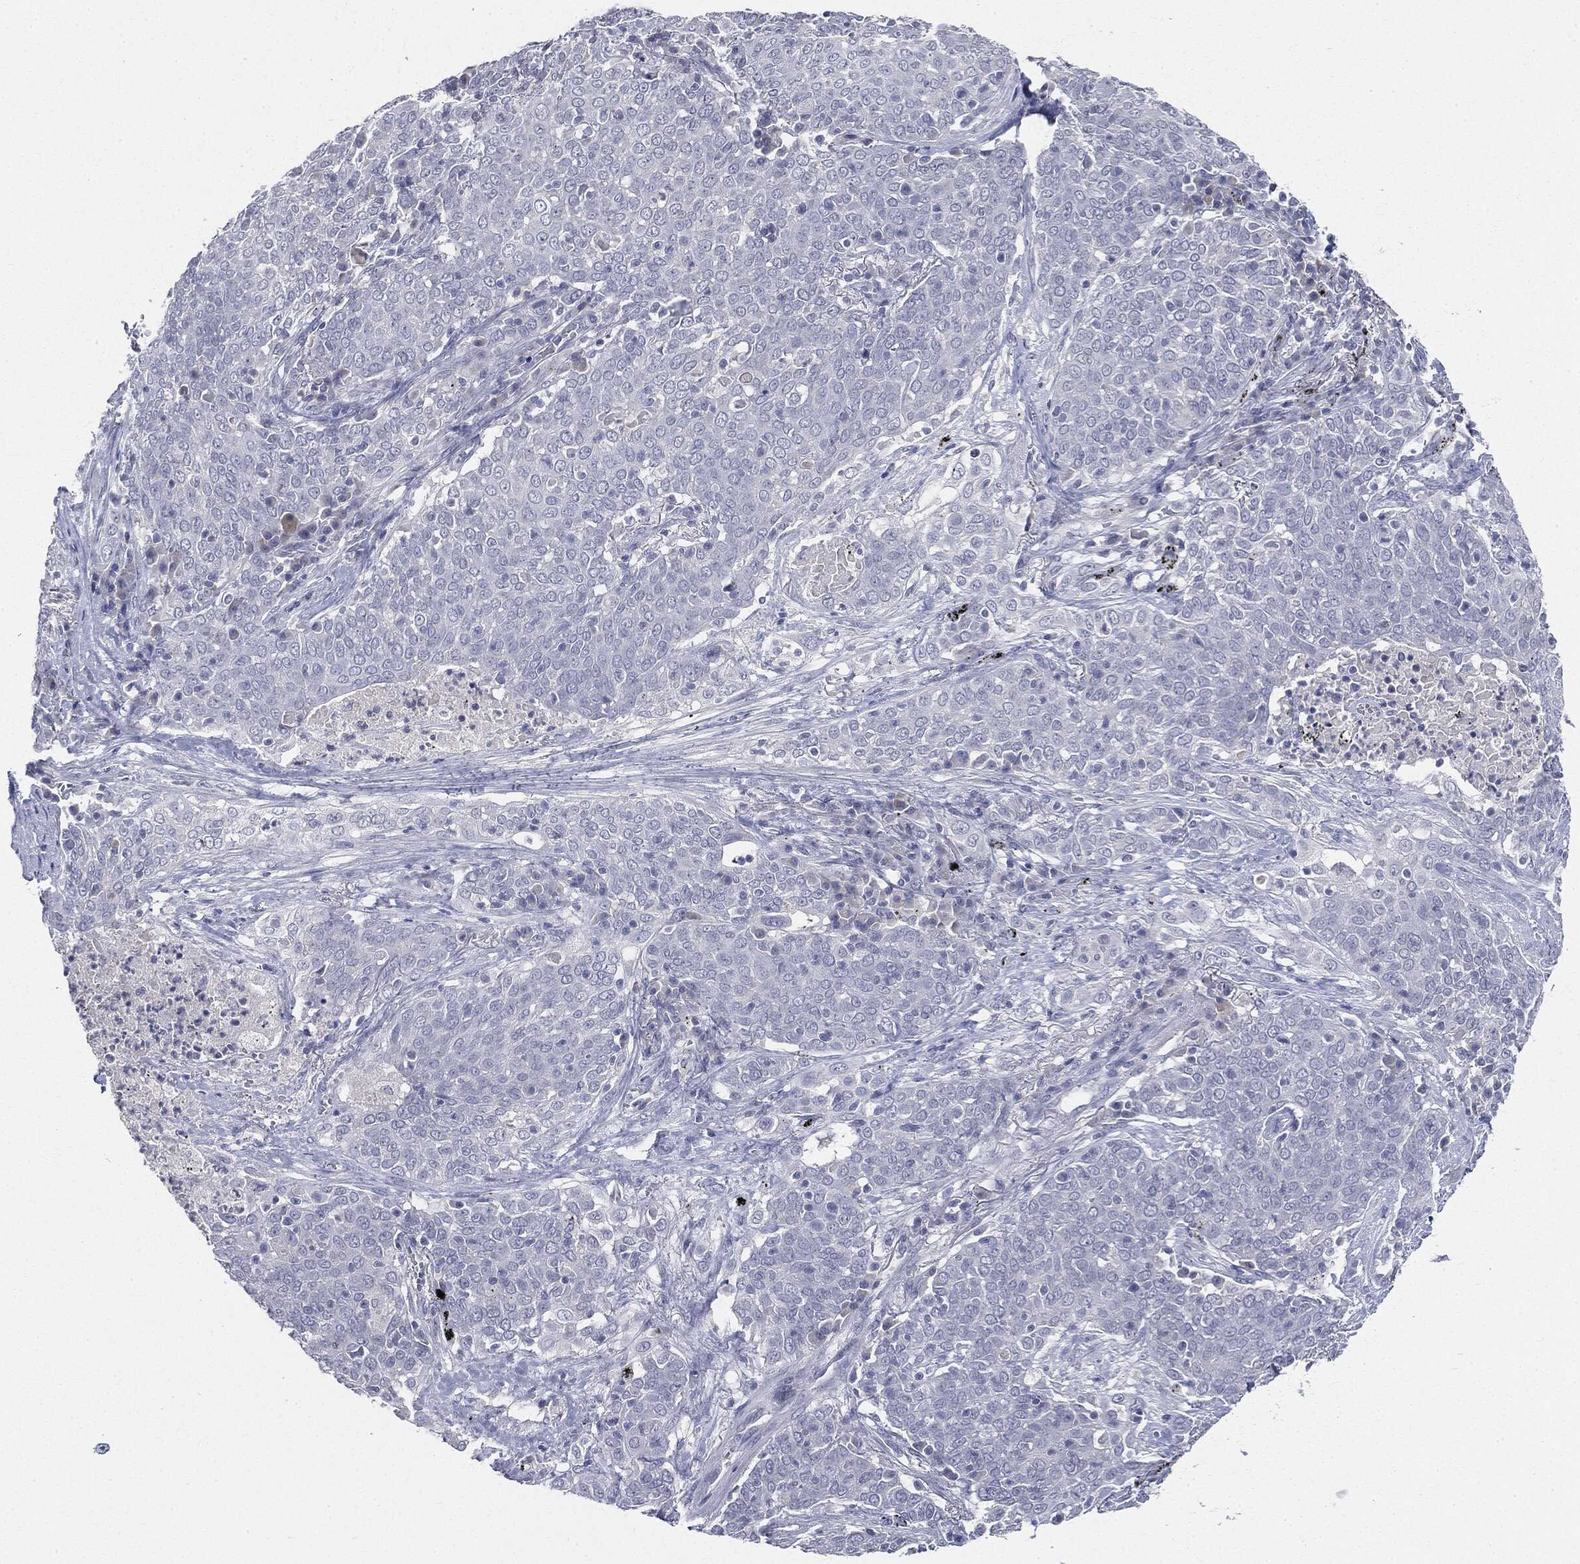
{"staining": {"intensity": "negative", "quantity": "none", "location": "none"}, "tissue": "lung cancer", "cell_type": "Tumor cells", "image_type": "cancer", "snomed": [{"axis": "morphology", "description": "Squamous cell carcinoma, NOS"}, {"axis": "topography", "description": "Lung"}], "caption": "Protein analysis of lung cancer (squamous cell carcinoma) reveals no significant expression in tumor cells.", "gene": "CGB1", "patient": {"sex": "male", "age": 82}}